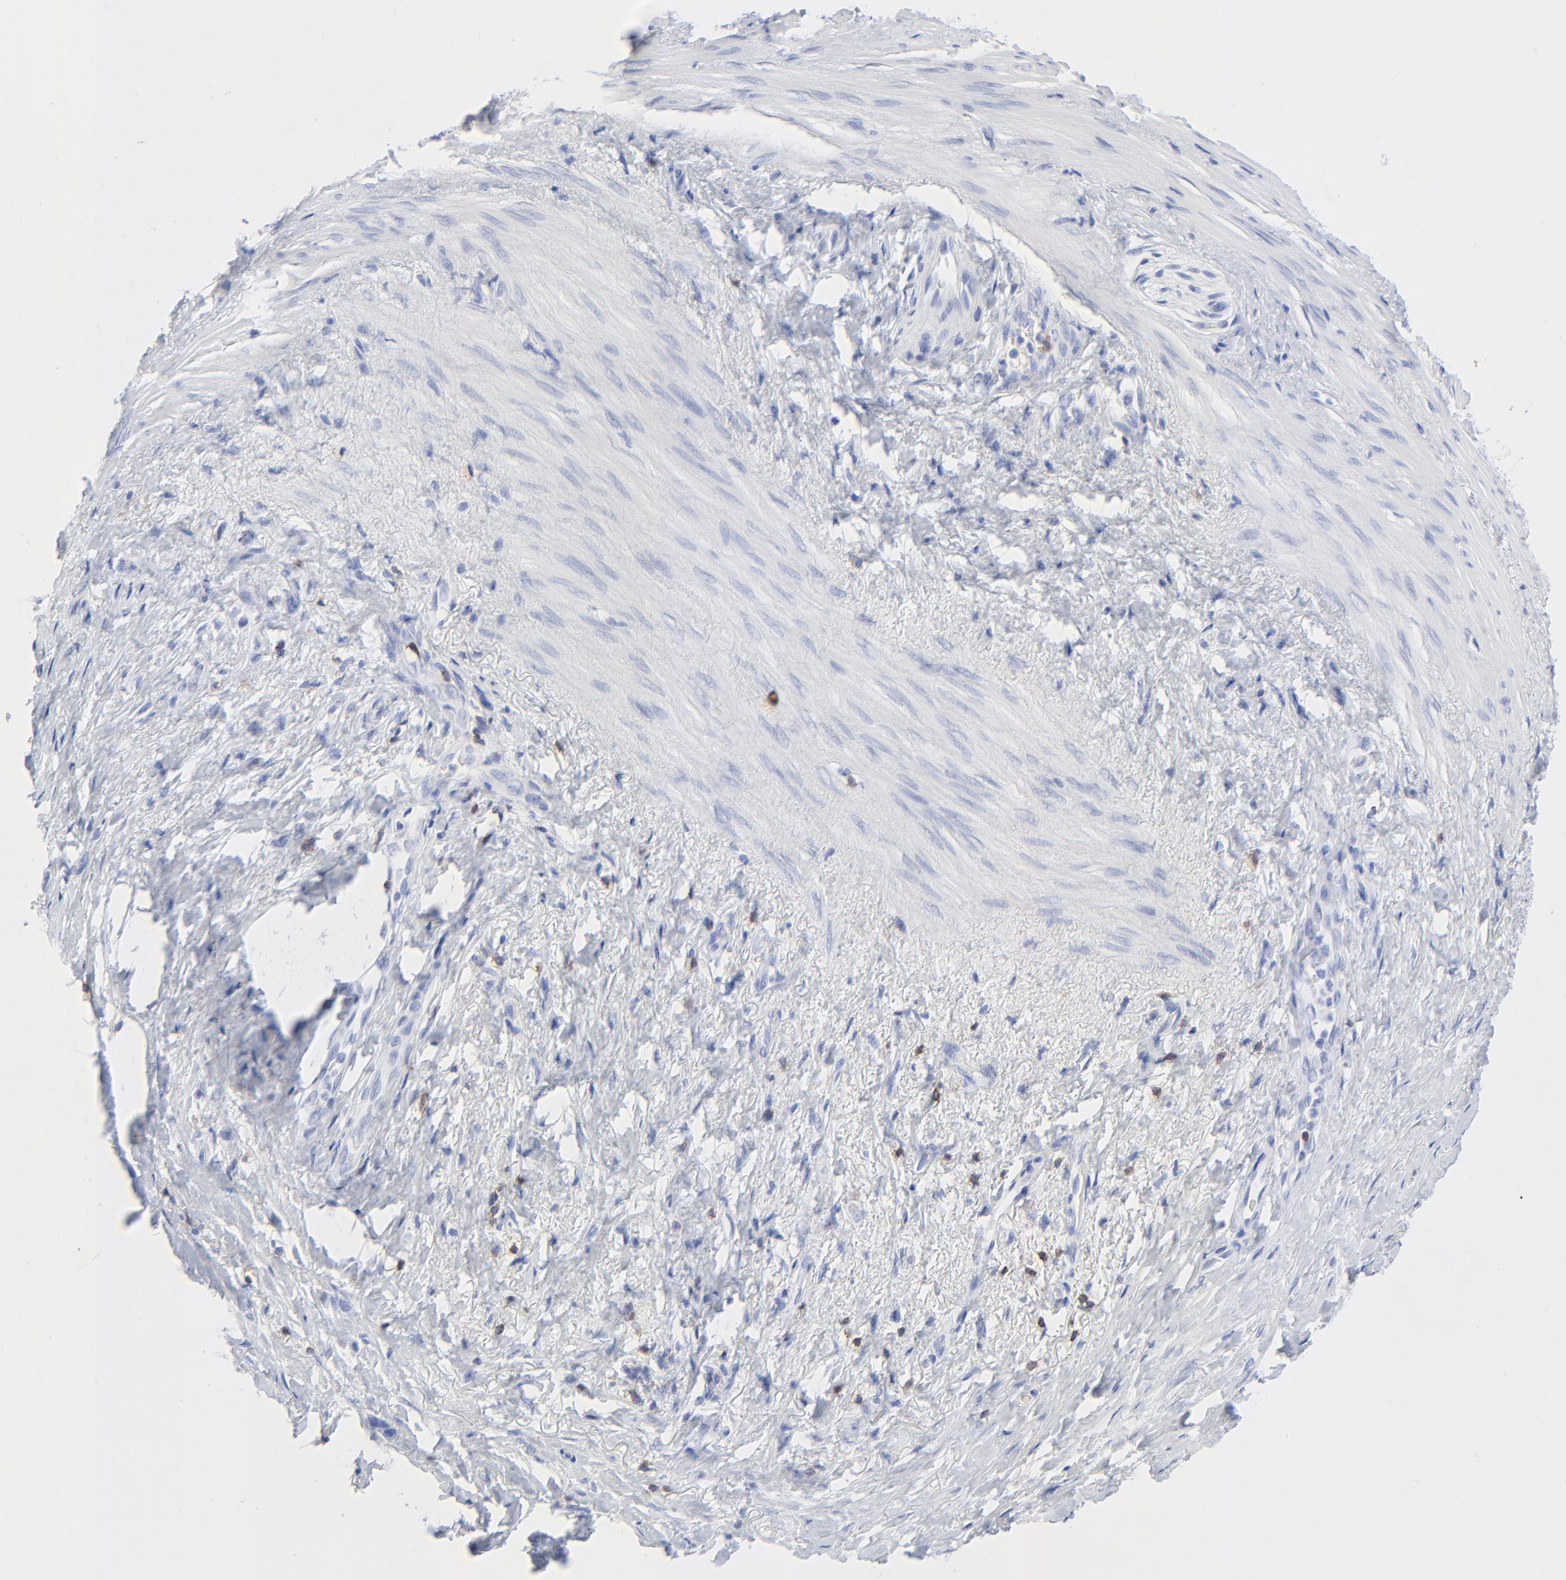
{"staining": {"intensity": "negative", "quantity": "none", "location": "none"}, "tissue": "stomach cancer", "cell_type": "Tumor cells", "image_type": "cancer", "snomed": [{"axis": "morphology", "description": "Normal tissue, NOS"}, {"axis": "morphology", "description": "Adenocarcinoma, NOS"}, {"axis": "morphology", "description": "Adenocarcinoma, High grade"}, {"axis": "topography", "description": "Stomach, upper"}, {"axis": "topography", "description": "Stomach"}], "caption": "This is an immunohistochemistry (IHC) image of stomach cancer. There is no expression in tumor cells.", "gene": "LCK", "patient": {"sex": "female", "age": 65}}